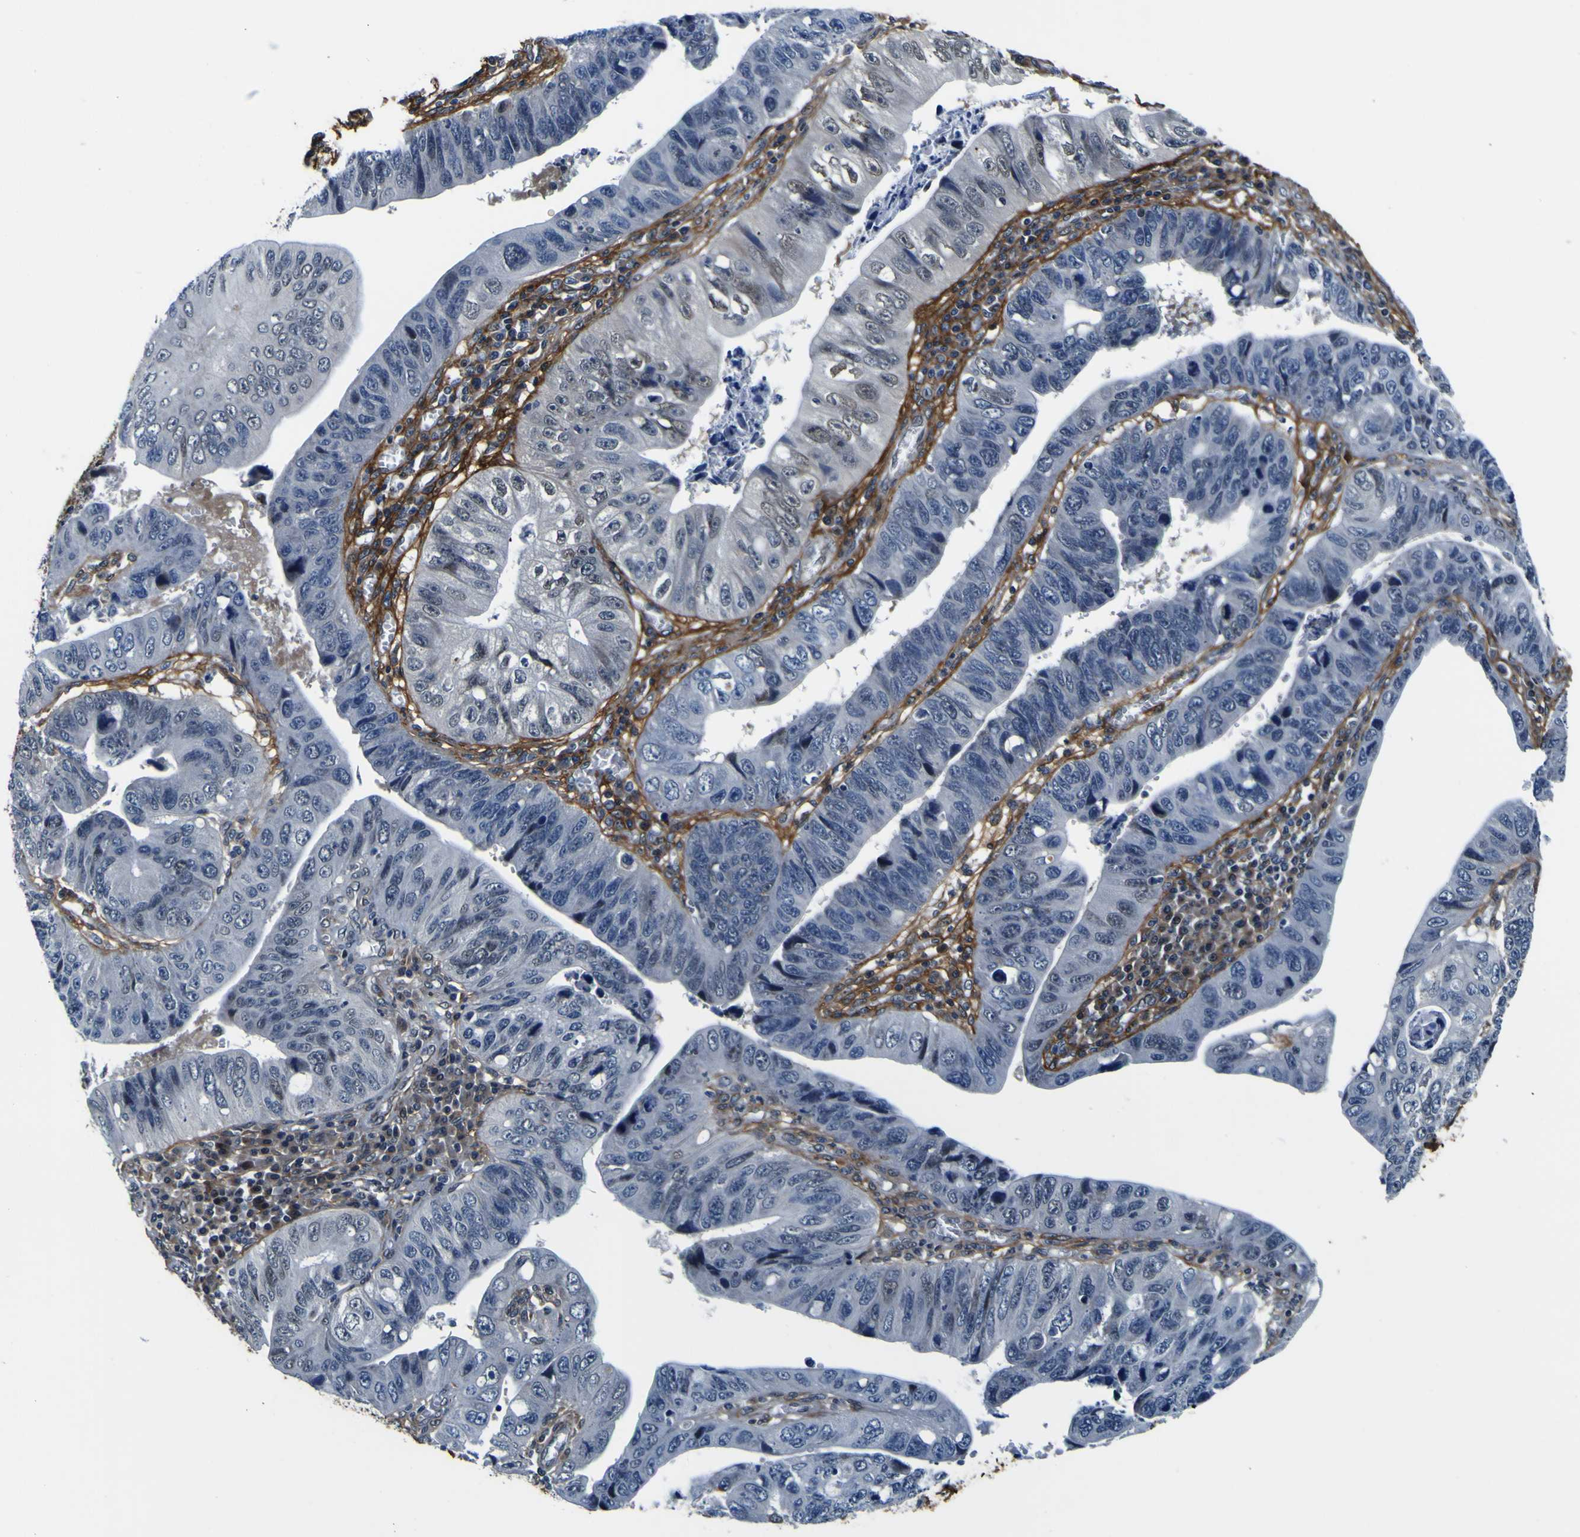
{"staining": {"intensity": "negative", "quantity": "none", "location": "none"}, "tissue": "stomach cancer", "cell_type": "Tumor cells", "image_type": "cancer", "snomed": [{"axis": "morphology", "description": "Adenocarcinoma, NOS"}, {"axis": "topography", "description": "Stomach"}], "caption": "DAB (3,3'-diaminobenzidine) immunohistochemical staining of human stomach cancer (adenocarcinoma) reveals no significant staining in tumor cells.", "gene": "POSTN", "patient": {"sex": "male", "age": 59}}